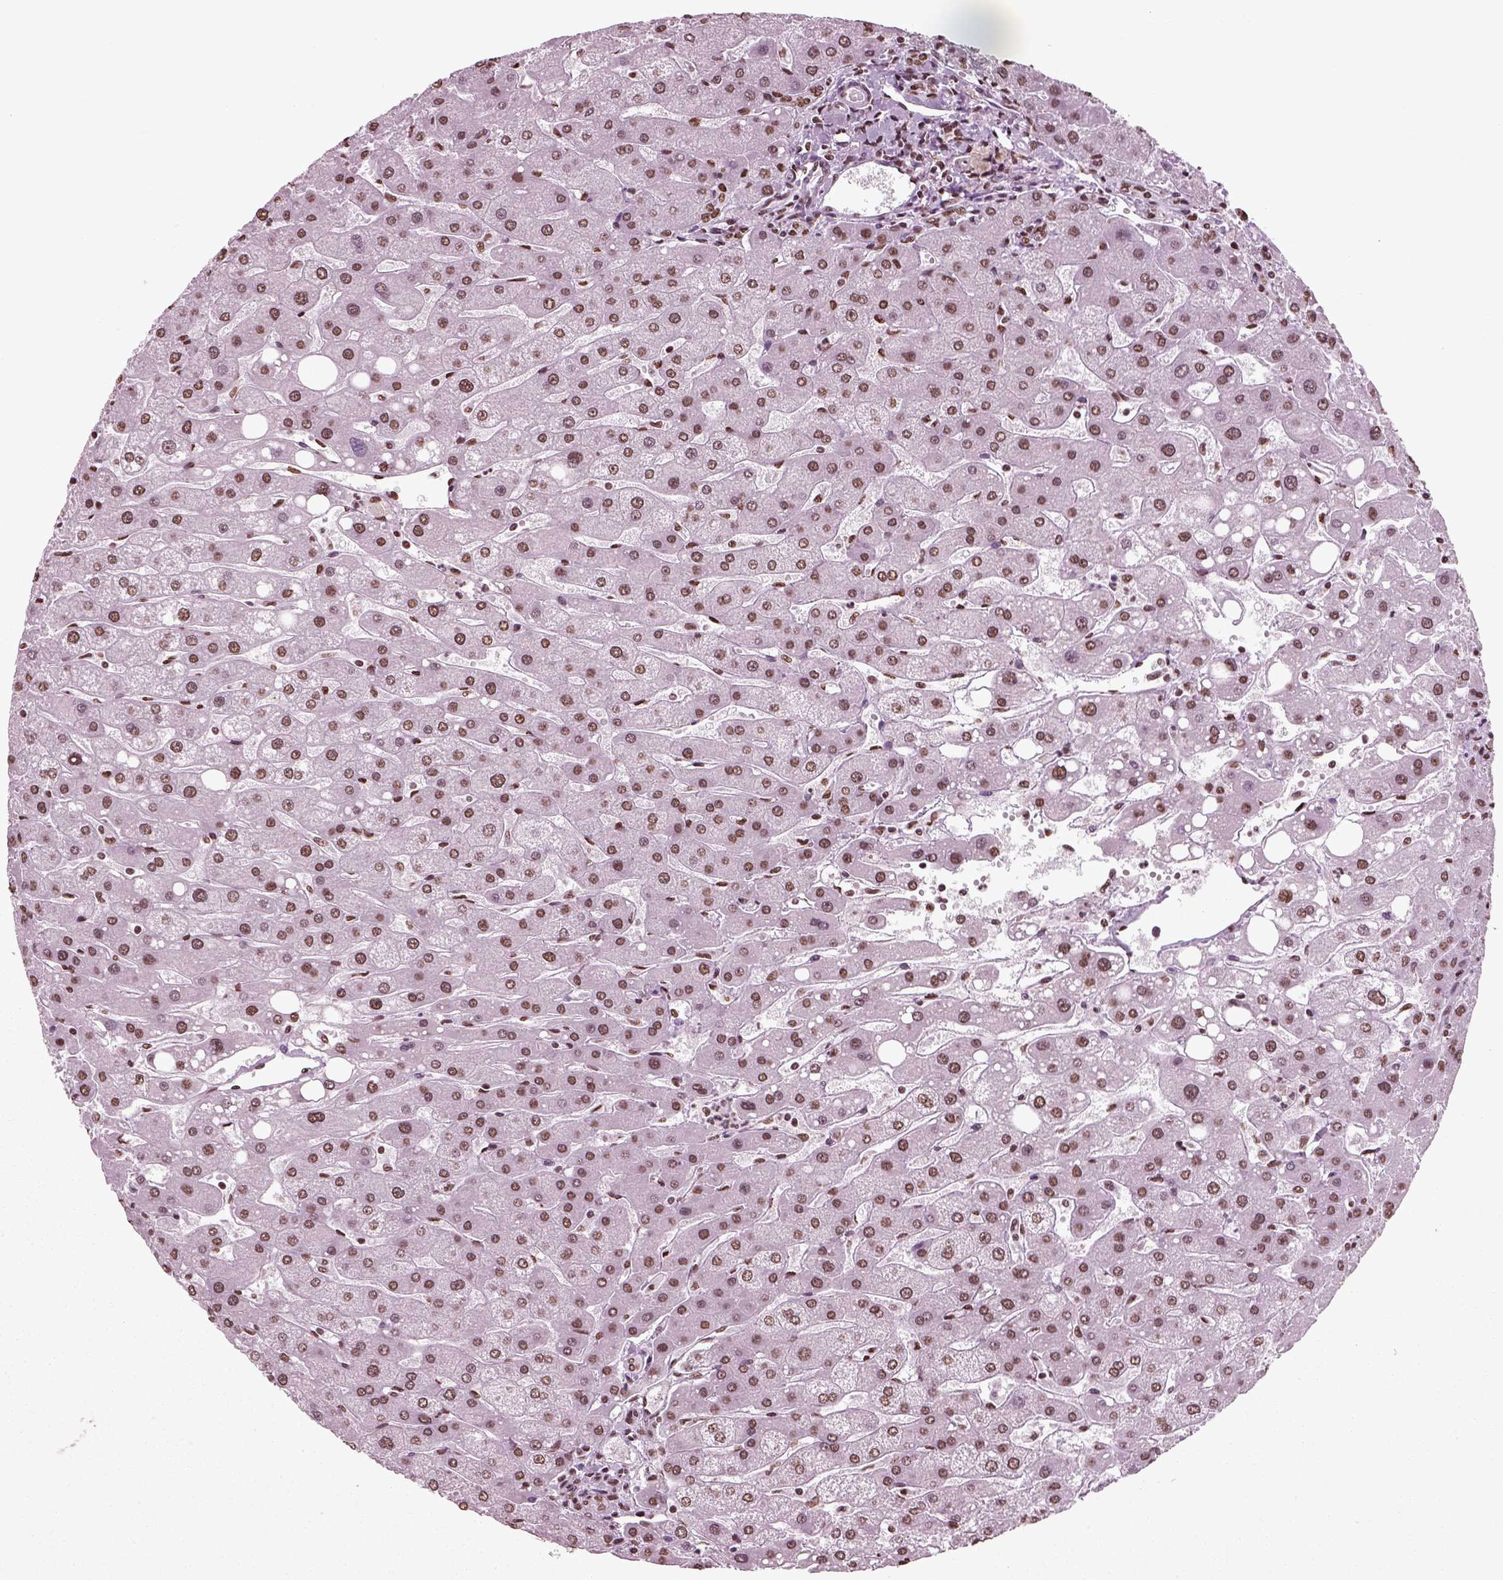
{"staining": {"intensity": "moderate", "quantity": ">75%", "location": "nuclear"}, "tissue": "liver", "cell_type": "Cholangiocytes", "image_type": "normal", "snomed": [{"axis": "morphology", "description": "Normal tissue, NOS"}, {"axis": "topography", "description": "Liver"}], "caption": "Immunohistochemical staining of unremarkable liver exhibits moderate nuclear protein staining in approximately >75% of cholangiocytes.", "gene": "POLR1H", "patient": {"sex": "male", "age": 67}}